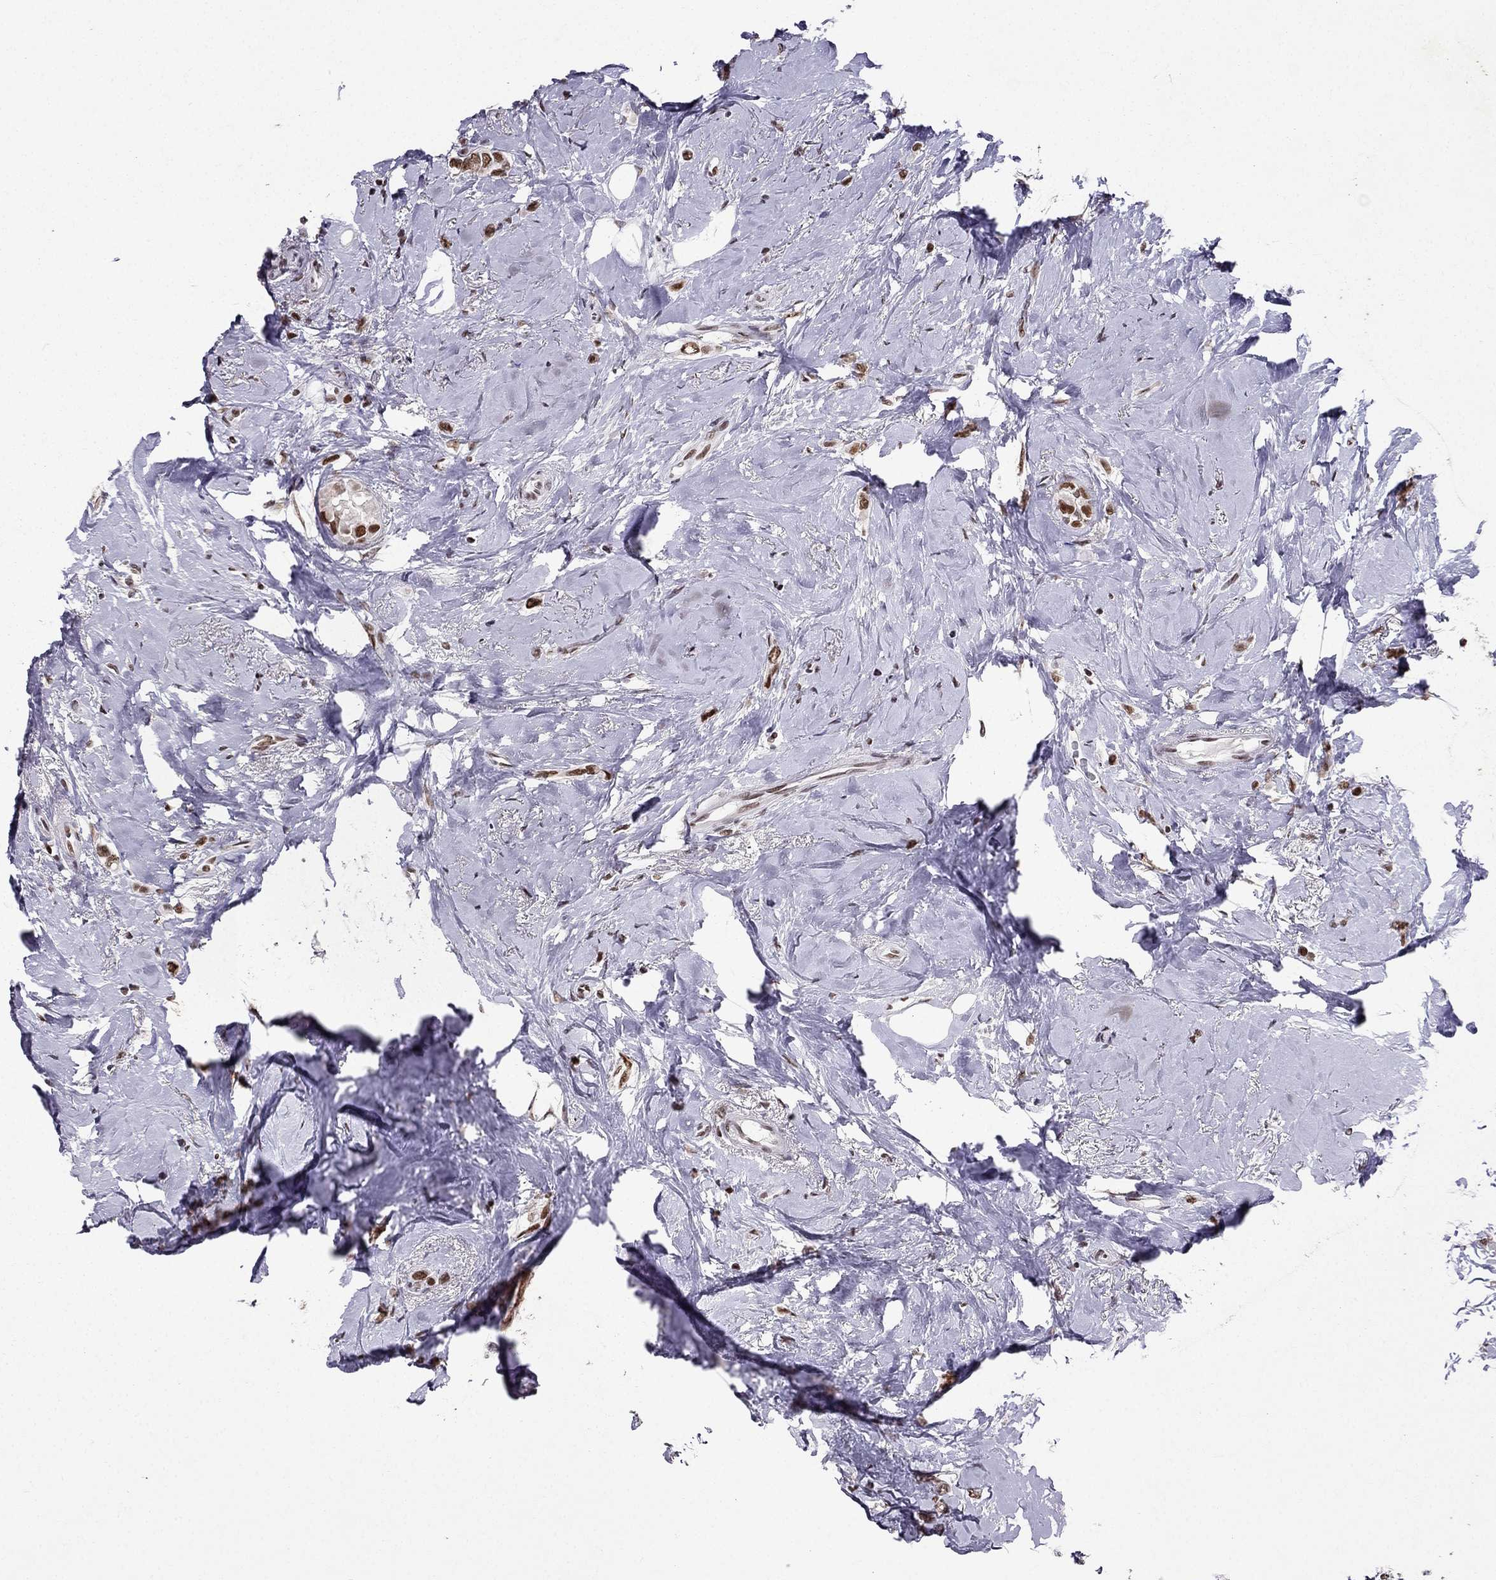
{"staining": {"intensity": "moderate", "quantity": ">75%", "location": "nuclear"}, "tissue": "breast cancer", "cell_type": "Tumor cells", "image_type": "cancer", "snomed": [{"axis": "morphology", "description": "Lobular carcinoma"}, {"axis": "topography", "description": "Breast"}], "caption": "A brown stain labels moderate nuclear staining of a protein in breast lobular carcinoma tumor cells.", "gene": "ZNF420", "patient": {"sex": "female", "age": 66}}